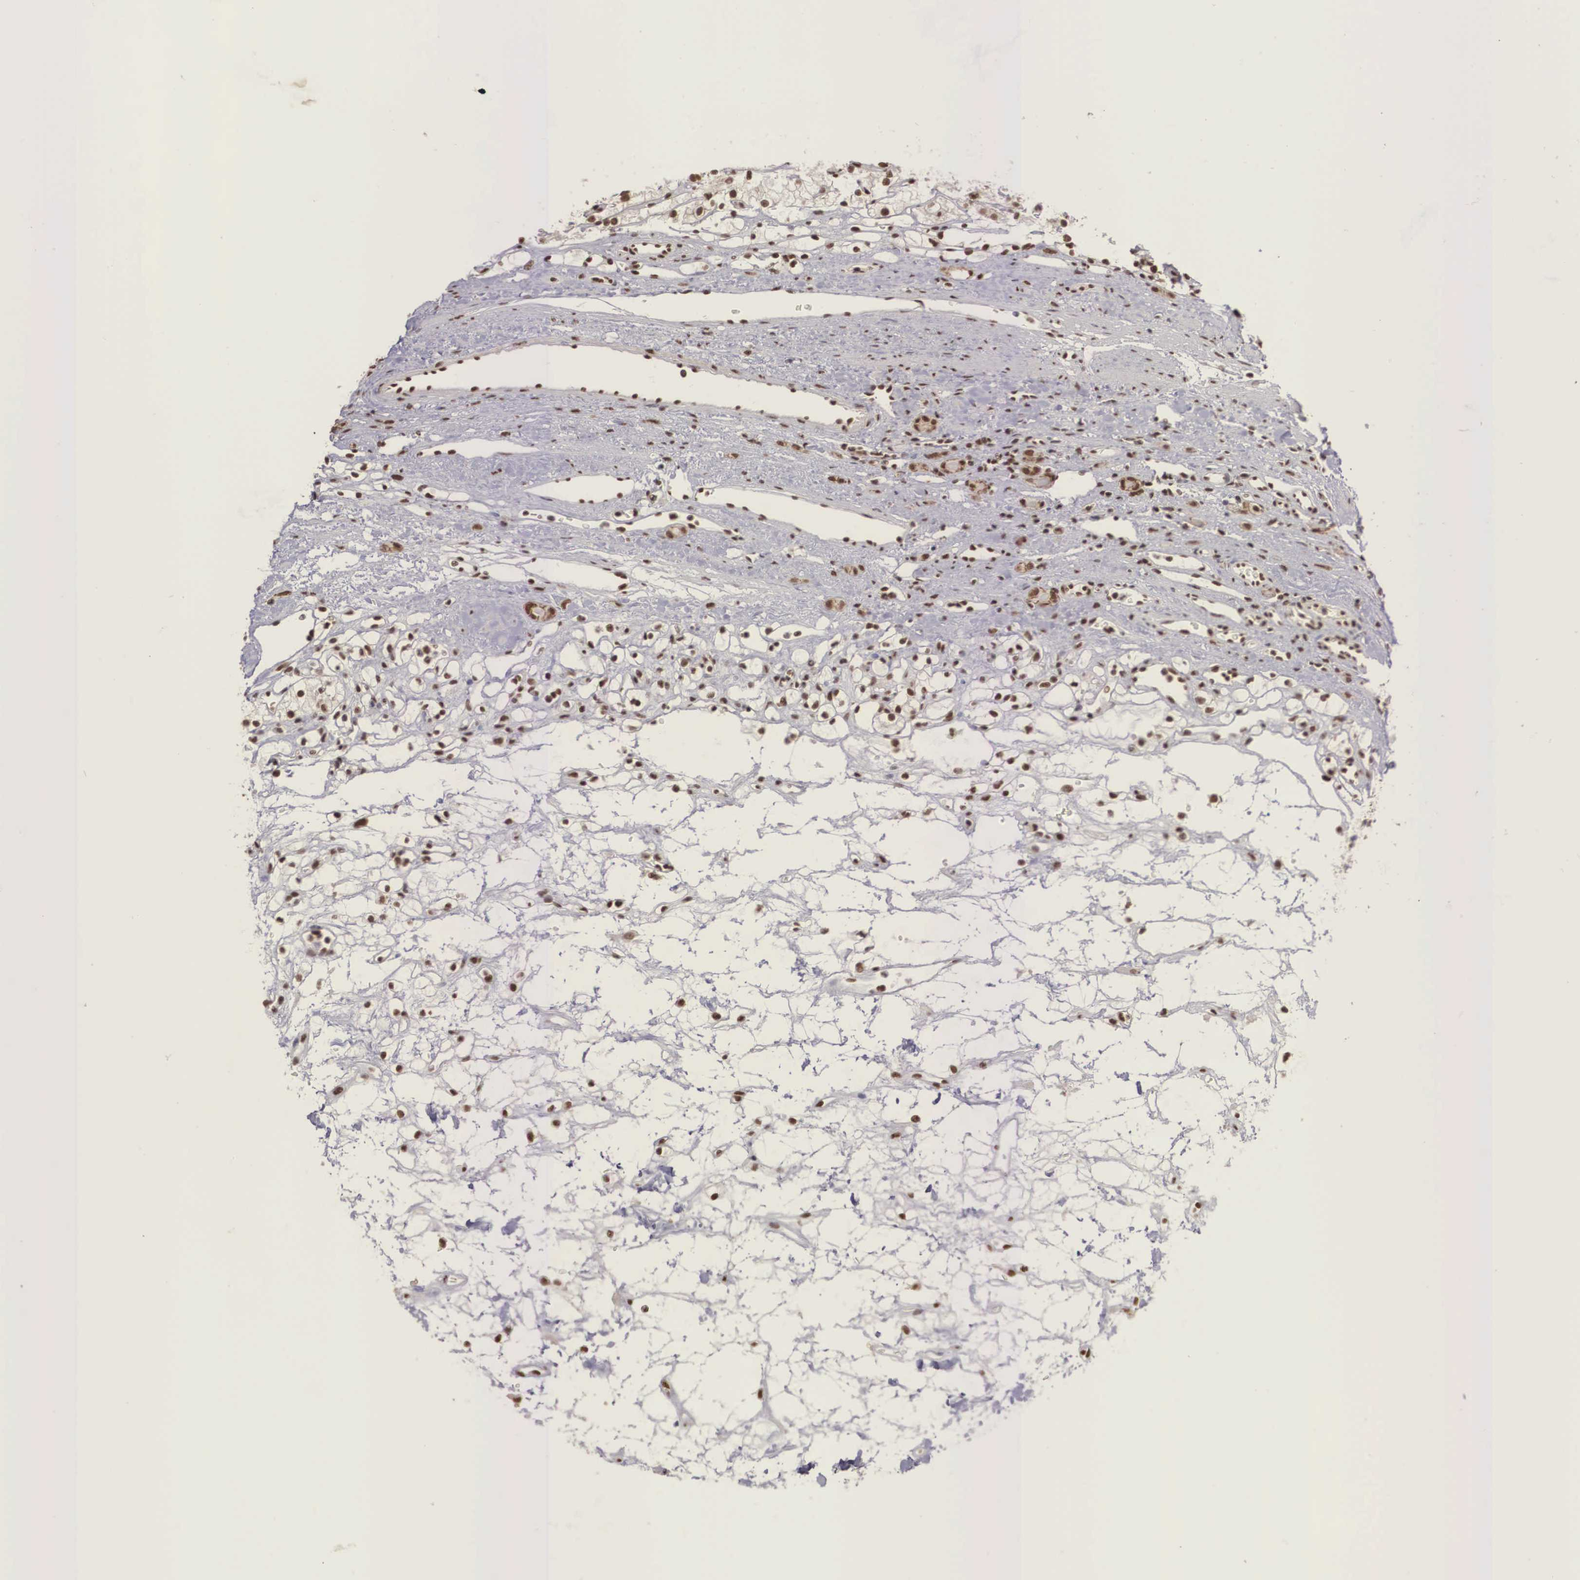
{"staining": {"intensity": "strong", "quantity": ">75%", "location": "nuclear"}, "tissue": "renal cancer", "cell_type": "Tumor cells", "image_type": "cancer", "snomed": [{"axis": "morphology", "description": "Adenocarcinoma, NOS"}, {"axis": "topography", "description": "Kidney"}], "caption": "This histopathology image exhibits IHC staining of renal cancer (adenocarcinoma), with high strong nuclear positivity in about >75% of tumor cells.", "gene": "POLR2F", "patient": {"sex": "female", "age": 60}}